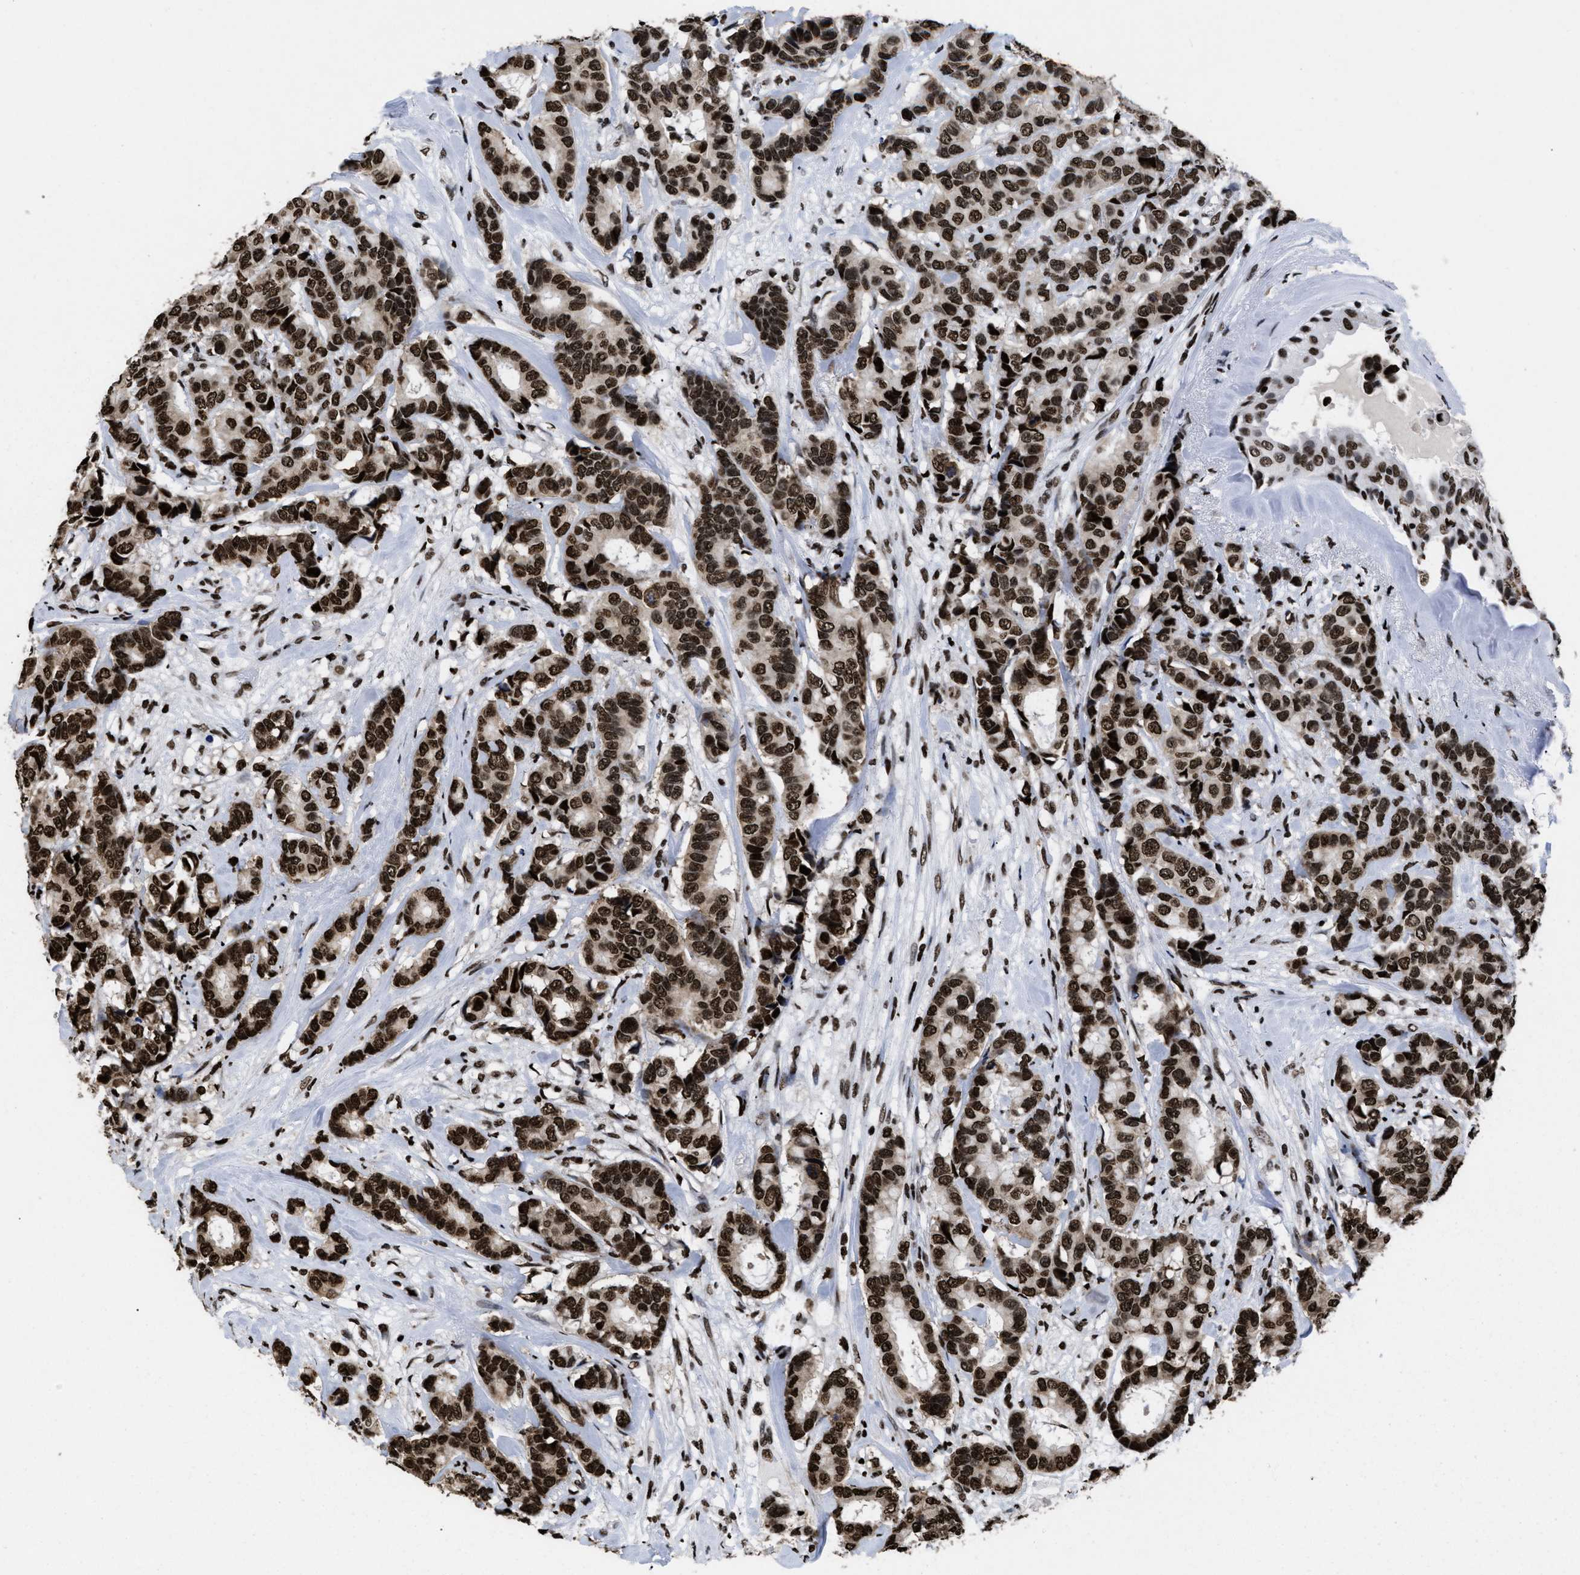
{"staining": {"intensity": "strong", "quantity": ">75%", "location": "nuclear"}, "tissue": "breast cancer", "cell_type": "Tumor cells", "image_type": "cancer", "snomed": [{"axis": "morphology", "description": "Duct carcinoma"}, {"axis": "topography", "description": "Breast"}], "caption": "Infiltrating ductal carcinoma (breast) stained with IHC exhibits strong nuclear expression in approximately >75% of tumor cells. (brown staining indicates protein expression, while blue staining denotes nuclei).", "gene": "CALHM3", "patient": {"sex": "female", "age": 87}}